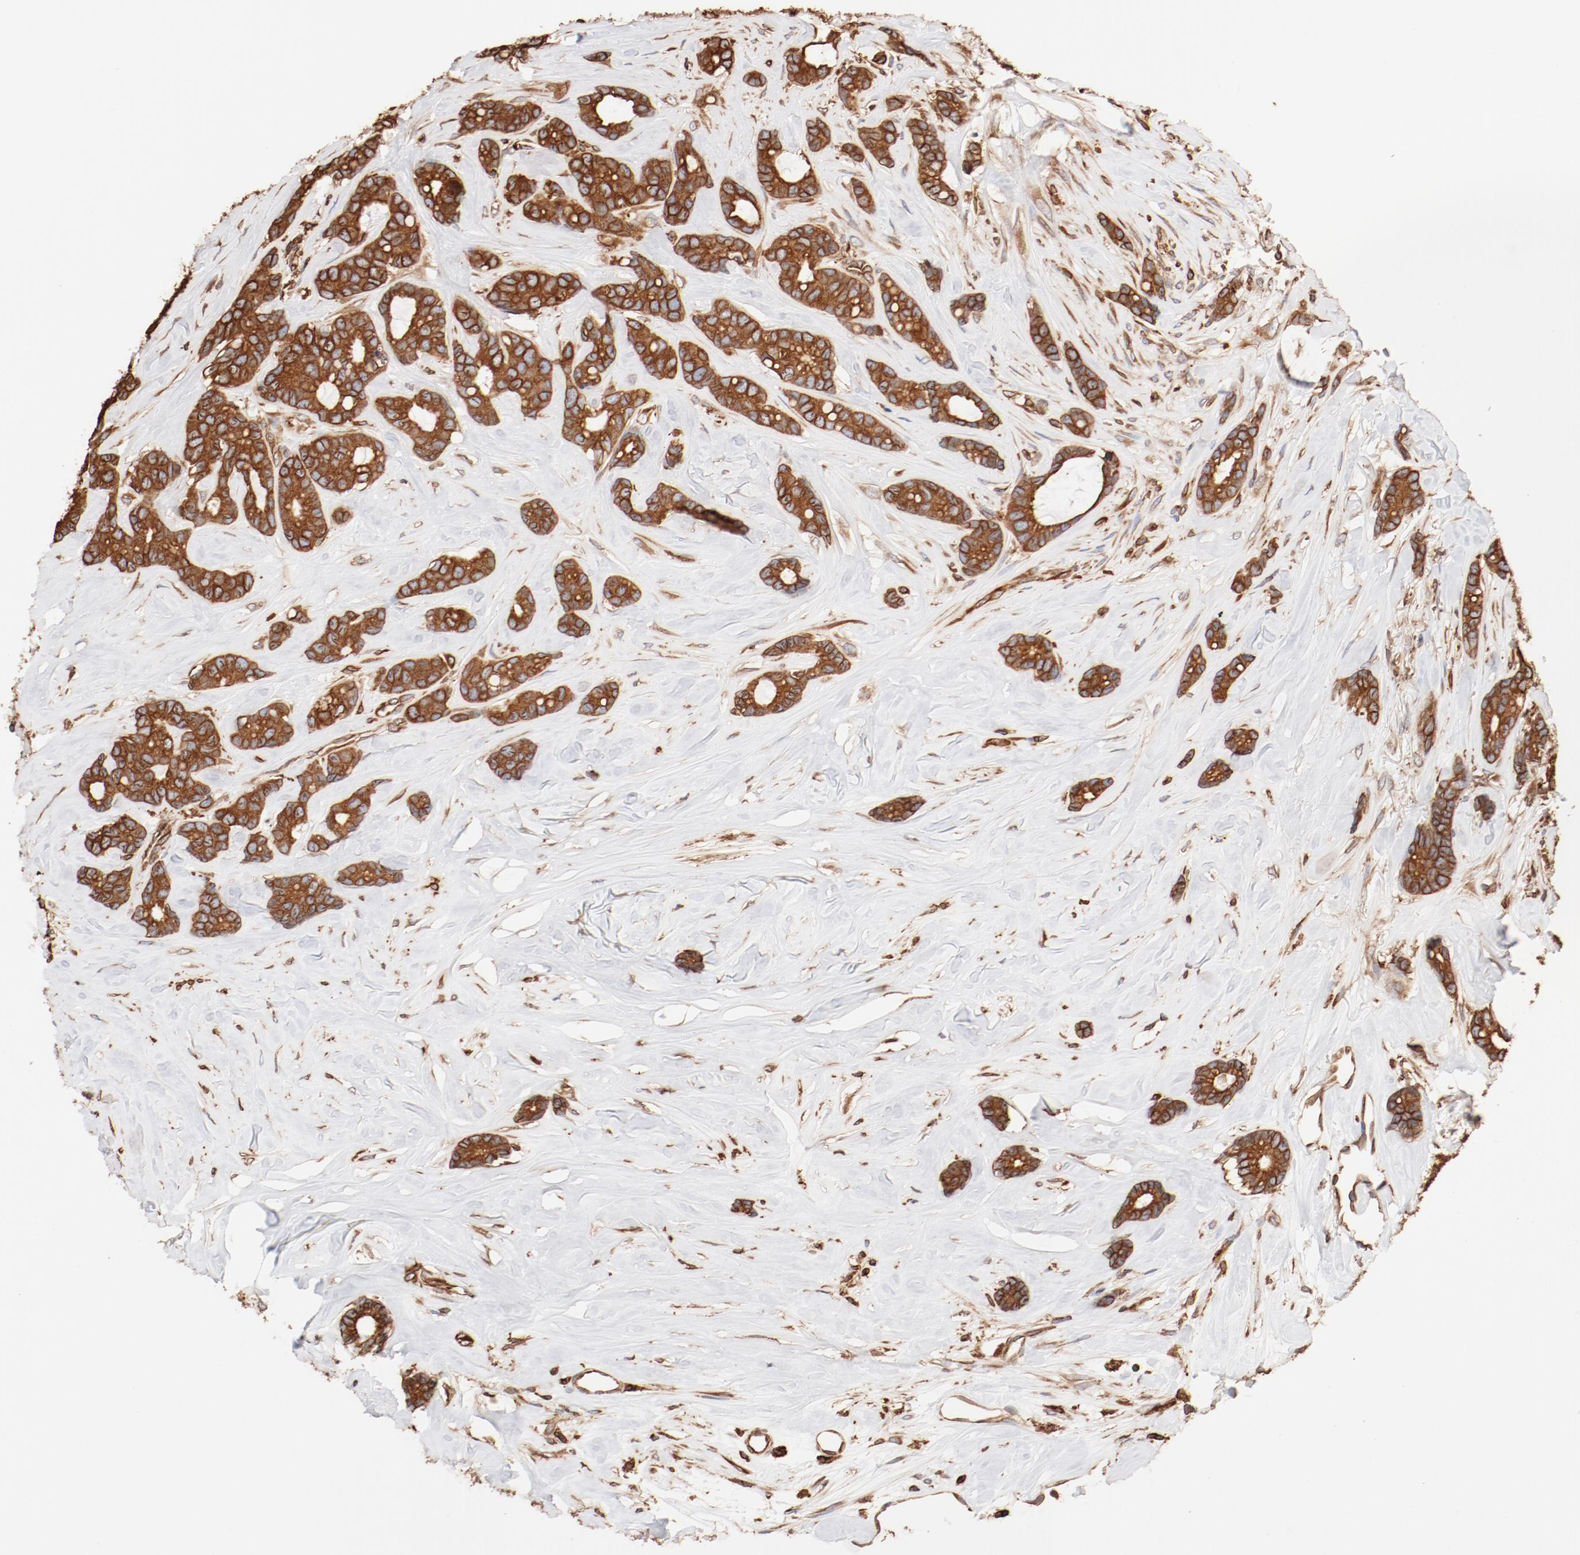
{"staining": {"intensity": "strong", "quantity": ">75%", "location": "cytoplasmic/membranous"}, "tissue": "breast cancer", "cell_type": "Tumor cells", "image_type": "cancer", "snomed": [{"axis": "morphology", "description": "Duct carcinoma"}, {"axis": "topography", "description": "Breast"}], "caption": "This is a photomicrograph of immunohistochemistry (IHC) staining of invasive ductal carcinoma (breast), which shows strong expression in the cytoplasmic/membranous of tumor cells.", "gene": "BCAP31", "patient": {"sex": "female", "age": 87}}